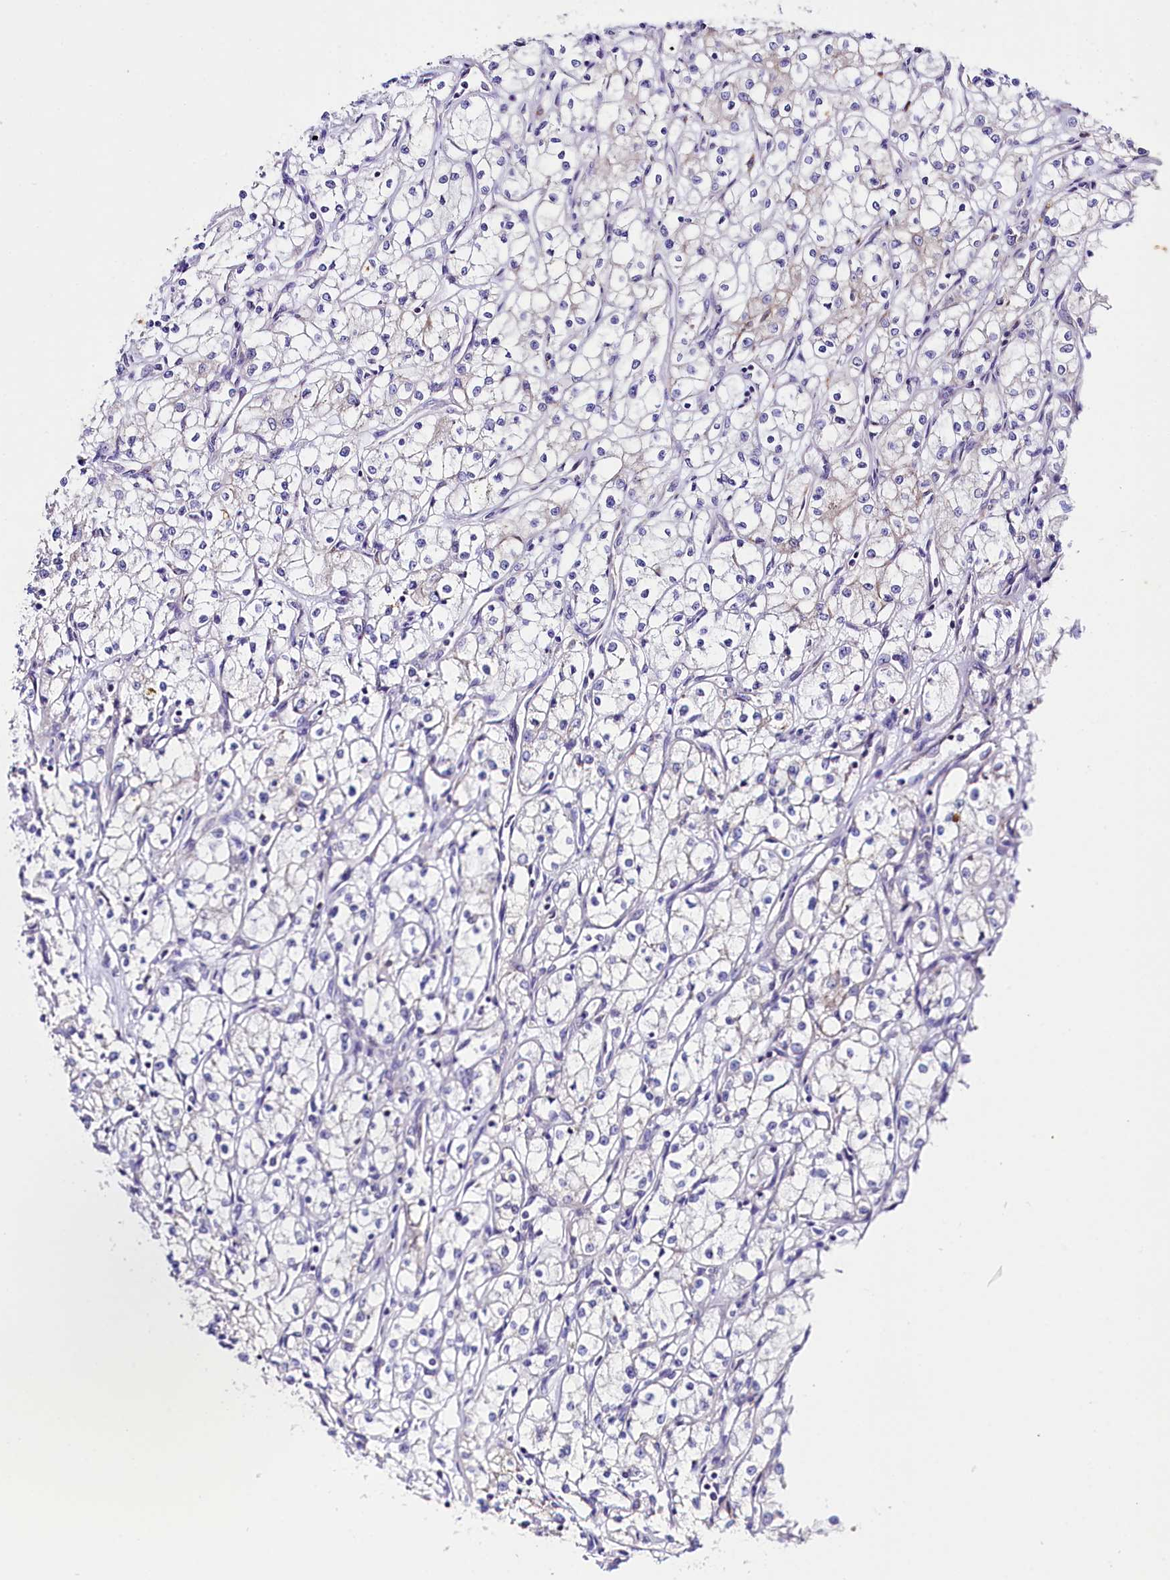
{"staining": {"intensity": "weak", "quantity": "<25%", "location": "cytoplasmic/membranous"}, "tissue": "renal cancer", "cell_type": "Tumor cells", "image_type": "cancer", "snomed": [{"axis": "morphology", "description": "Adenocarcinoma, NOS"}, {"axis": "topography", "description": "Kidney"}], "caption": "Tumor cells are negative for brown protein staining in renal cancer.", "gene": "SACM1L", "patient": {"sex": "male", "age": 59}}